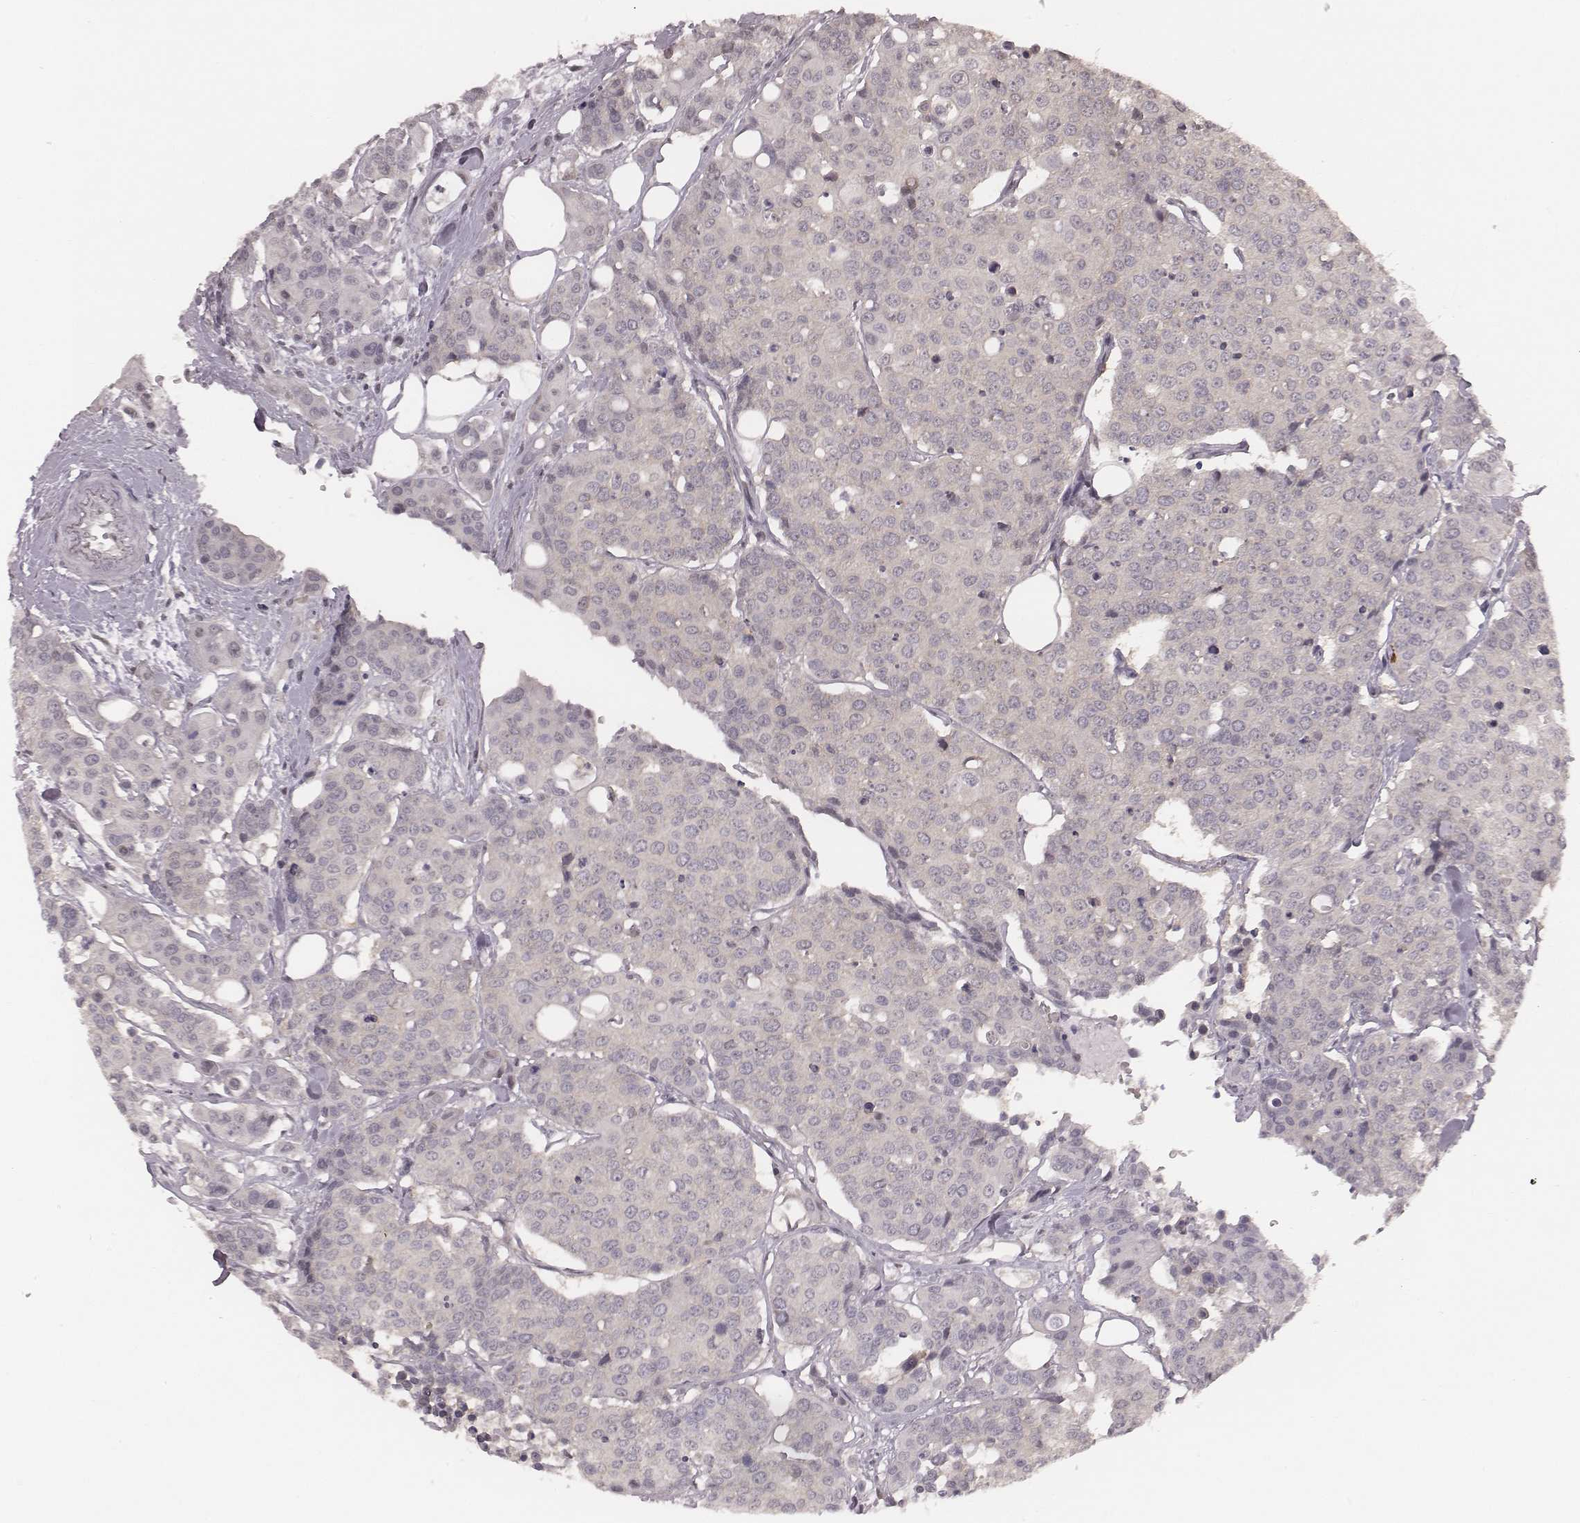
{"staining": {"intensity": "negative", "quantity": "none", "location": "none"}, "tissue": "carcinoid", "cell_type": "Tumor cells", "image_type": "cancer", "snomed": [{"axis": "morphology", "description": "Carcinoid, malignant, NOS"}, {"axis": "topography", "description": "Colon"}], "caption": "High power microscopy micrograph of an IHC micrograph of carcinoid, revealing no significant positivity in tumor cells. (DAB immunohistochemistry with hematoxylin counter stain).", "gene": "RPGRIP1", "patient": {"sex": "male", "age": 81}}